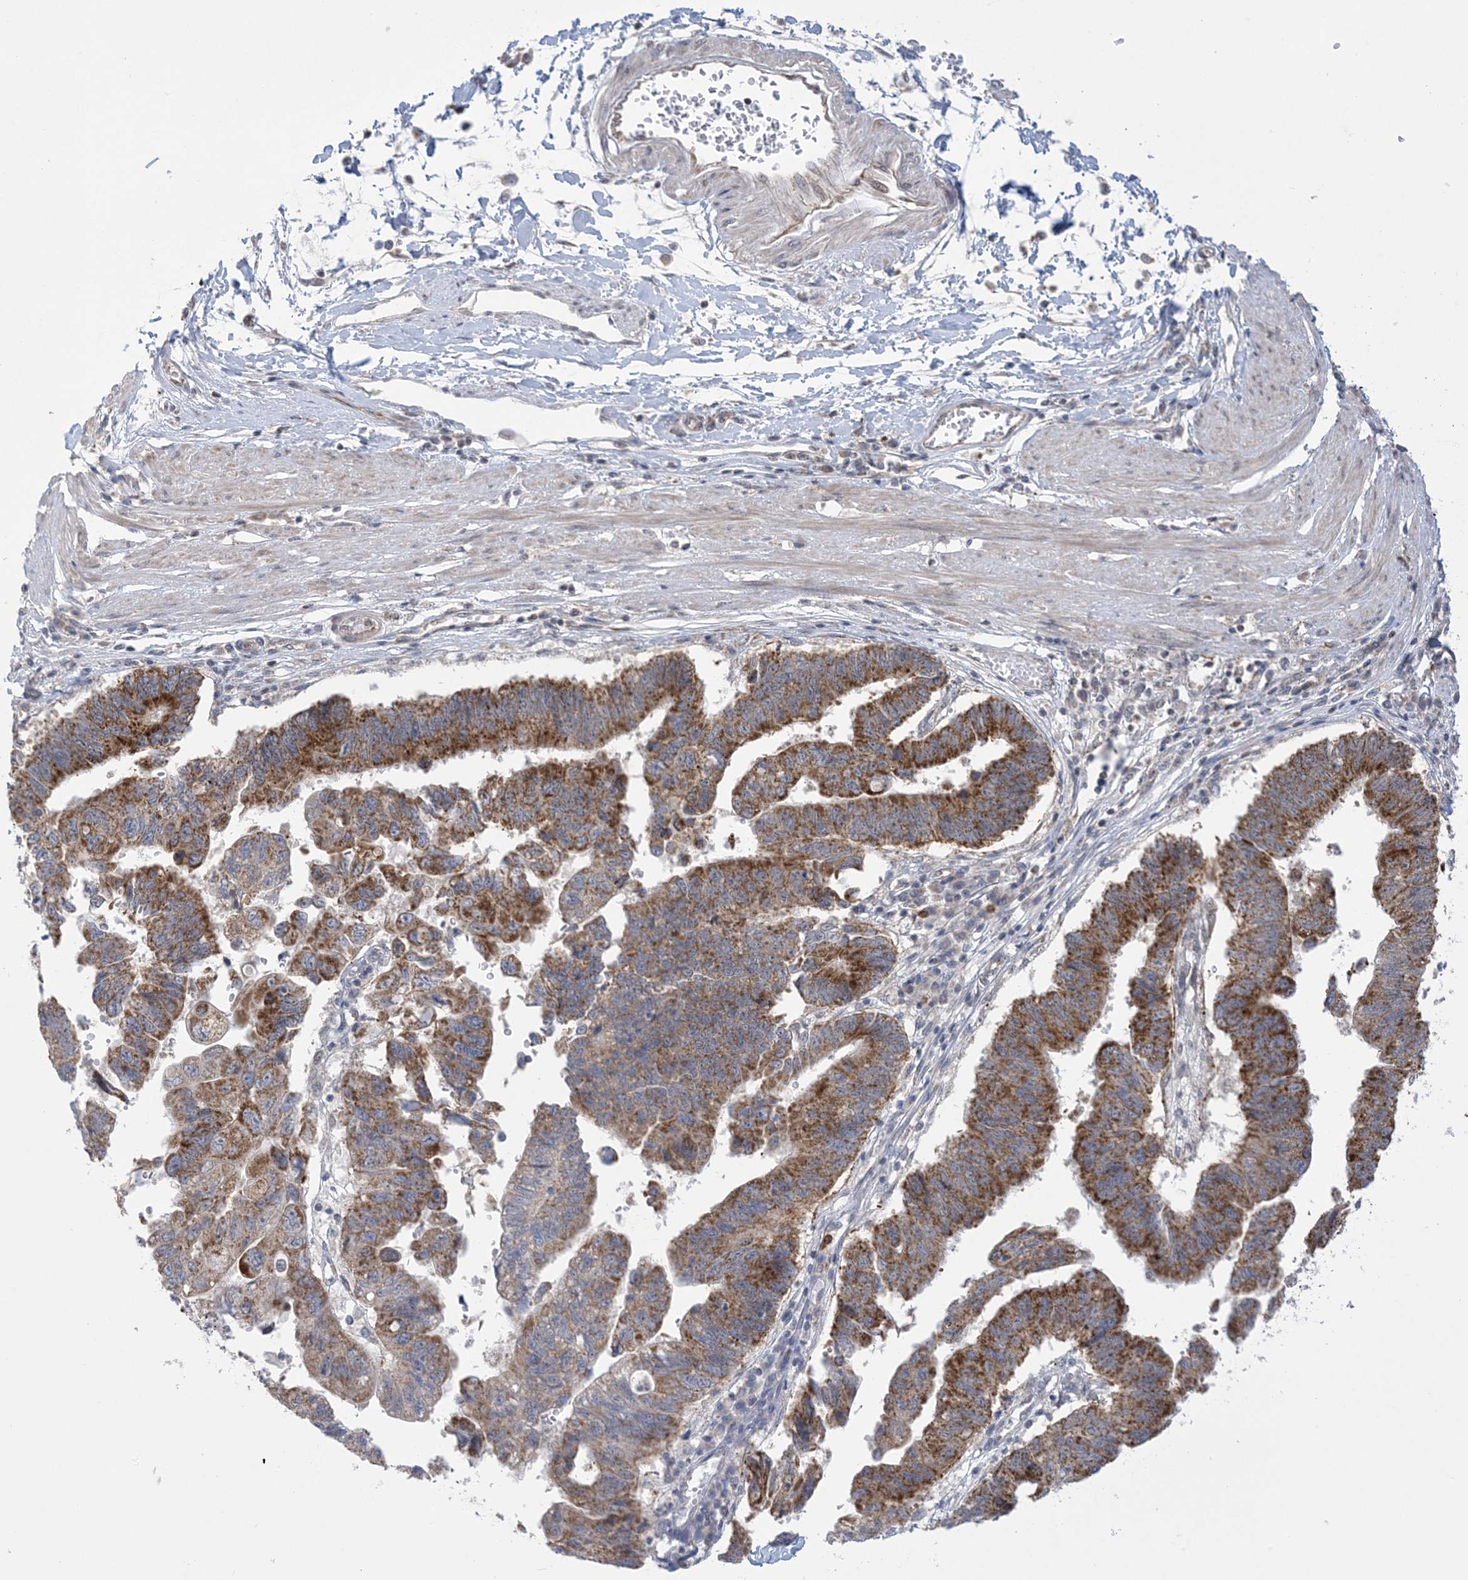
{"staining": {"intensity": "moderate", "quantity": ">75%", "location": "cytoplasmic/membranous"}, "tissue": "stomach cancer", "cell_type": "Tumor cells", "image_type": "cancer", "snomed": [{"axis": "morphology", "description": "Adenocarcinoma, NOS"}, {"axis": "topography", "description": "Stomach"}], "caption": "Adenocarcinoma (stomach) stained with immunohistochemistry reveals moderate cytoplasmic/membranous staining in approximately >75% of tumor cells.", "gene": "TRMT10C", "patient": {"sex": "male", "age": 59}}